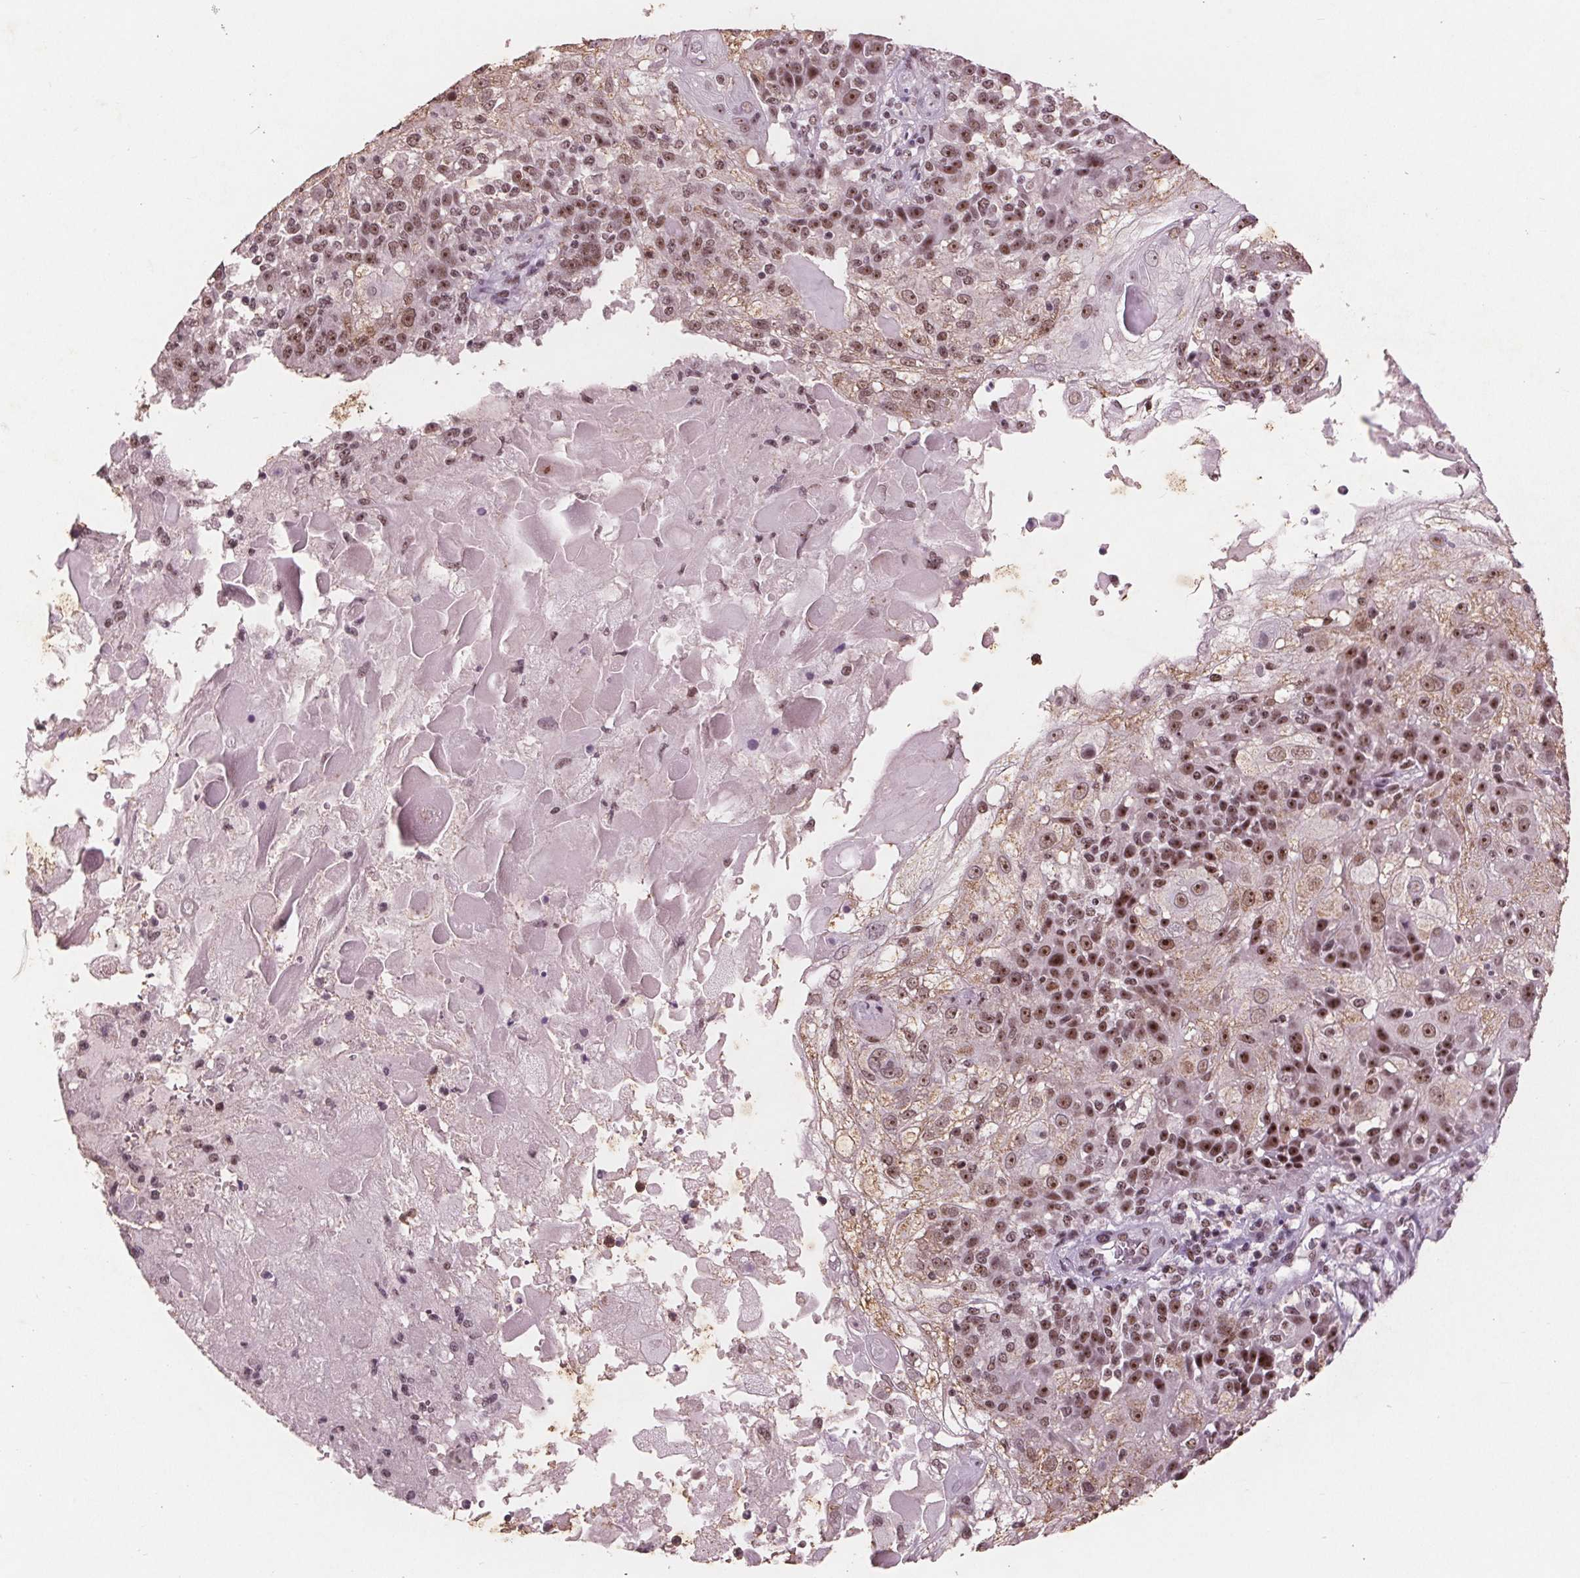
{"staining": {"intensity": "moderate", "quantity": ">75%", "location": "nuclear"}, "tissue": "skin cancer", "cell_type": "Tumor cells", "image_type": "cancer", "snomed": [{"axis": "morphology", "description": "Normal tissue, NOS"}, {"axis": "morphology", "description": "Squamous cell carcinoma, NOS"}, {"axis": "topography", "description": "Skin"}], "caption": "Protein staining by IHC displays moderate nuclear positivity in about >75% of tumor cells in skin cancer (squamous cell carcinoma). (Stains: DAB (3,3'-diaminobenzidine) in brown, nuclei in blue, Microscopy: brightfield microscopy at high magnification).", "gene": "RPS6KA2", "patient": {"sex": "female", "age": 83}}